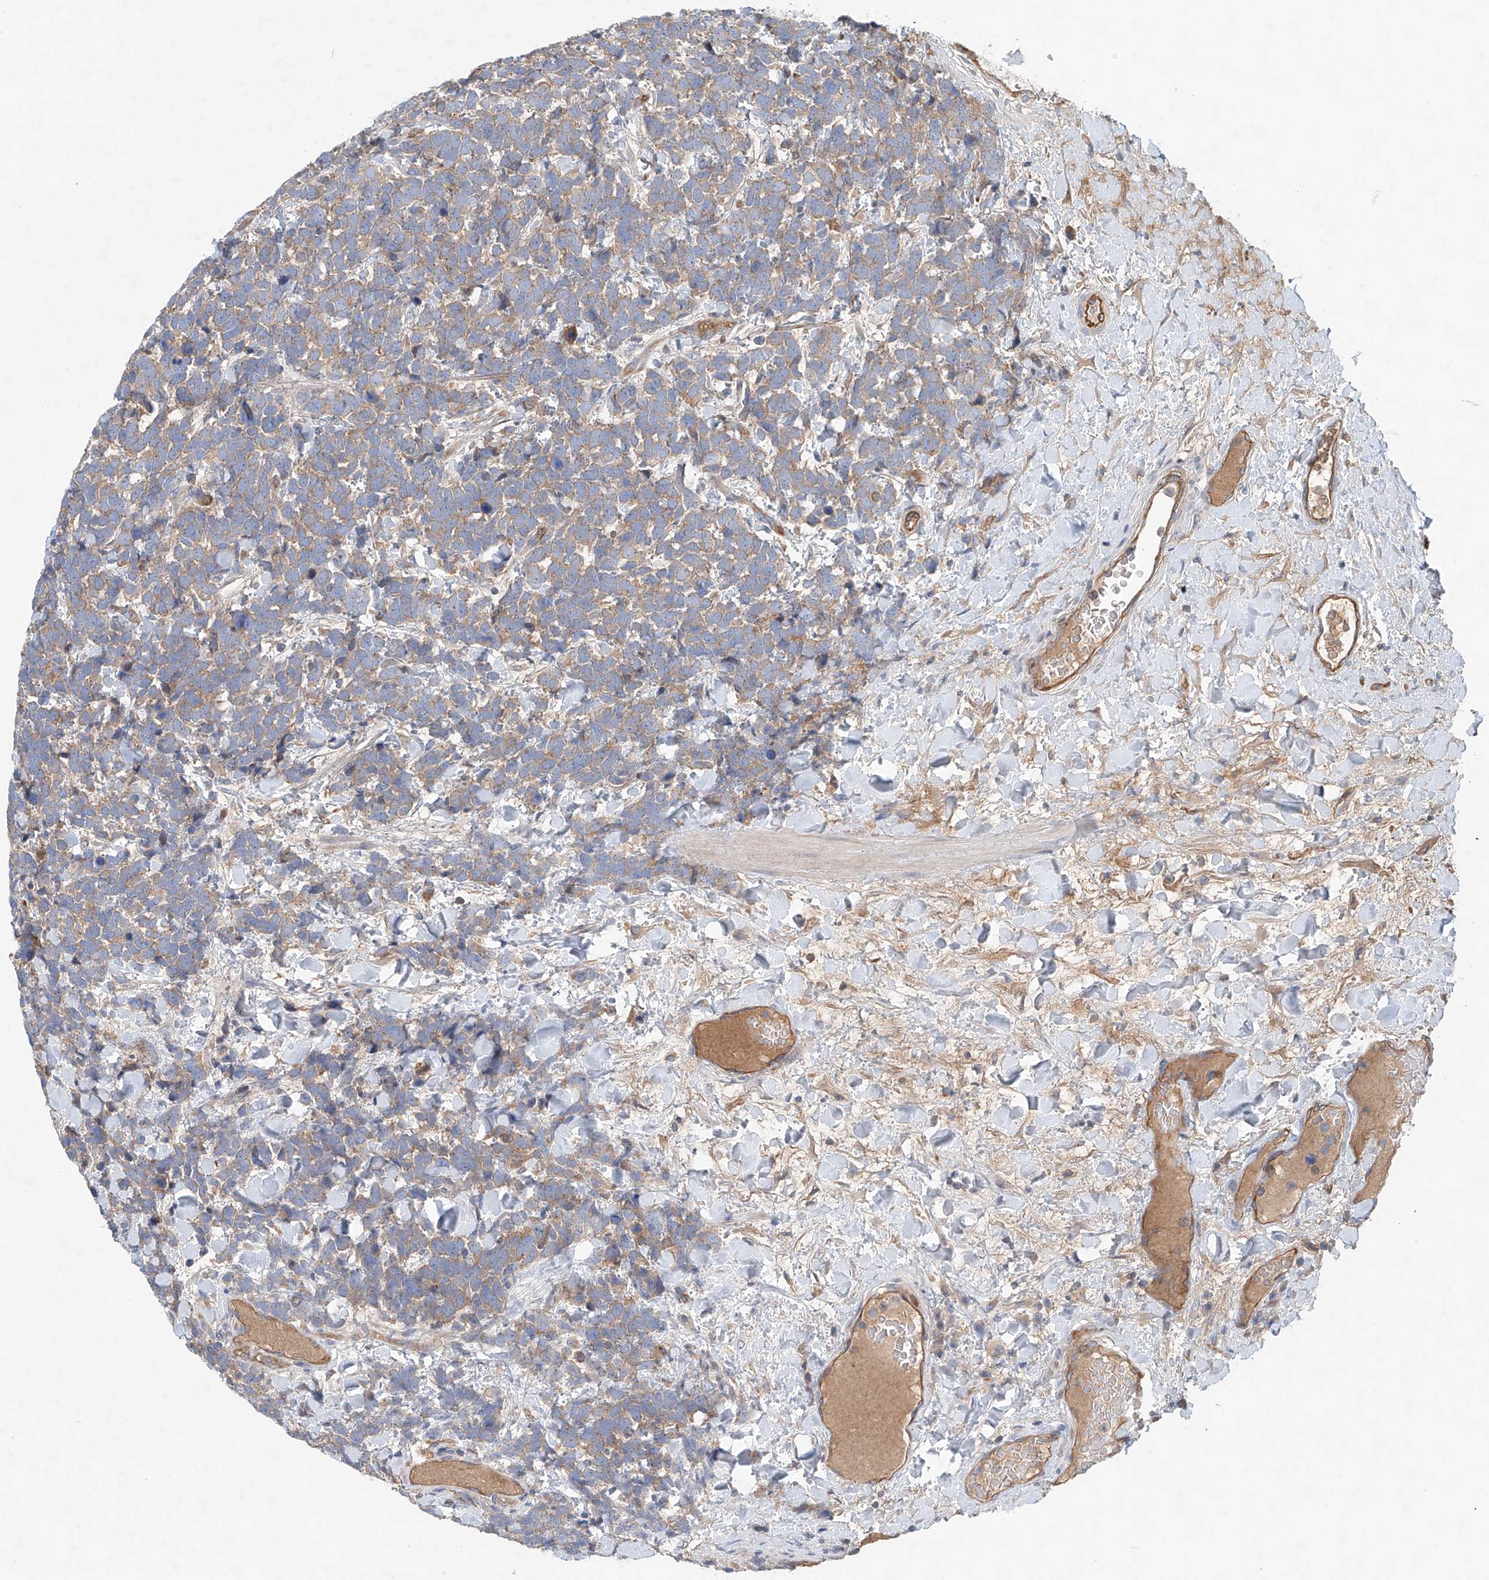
{"staining": {"intensity": "moderate", "quantity": ">75%", "location": "cytoplasmic/membranous"}, "tissue": "urothelial cancer", "cell_type": "Tumor cells", "image_type": "cancer", "snomed": [{"axis": "morphology", "description": "Urothelial carcinoma, High grade"}, {"axis": "topography", "description": "Urinary bladder"}], "caption": "The photomicrograph exhibits staining of urothelial cancer, revealing moderate cytoplasmic/membranous protein positivity (brown color) within tumor cells.", "gene": "FRYL", "patient": {"sex": "female", "age": 82}}